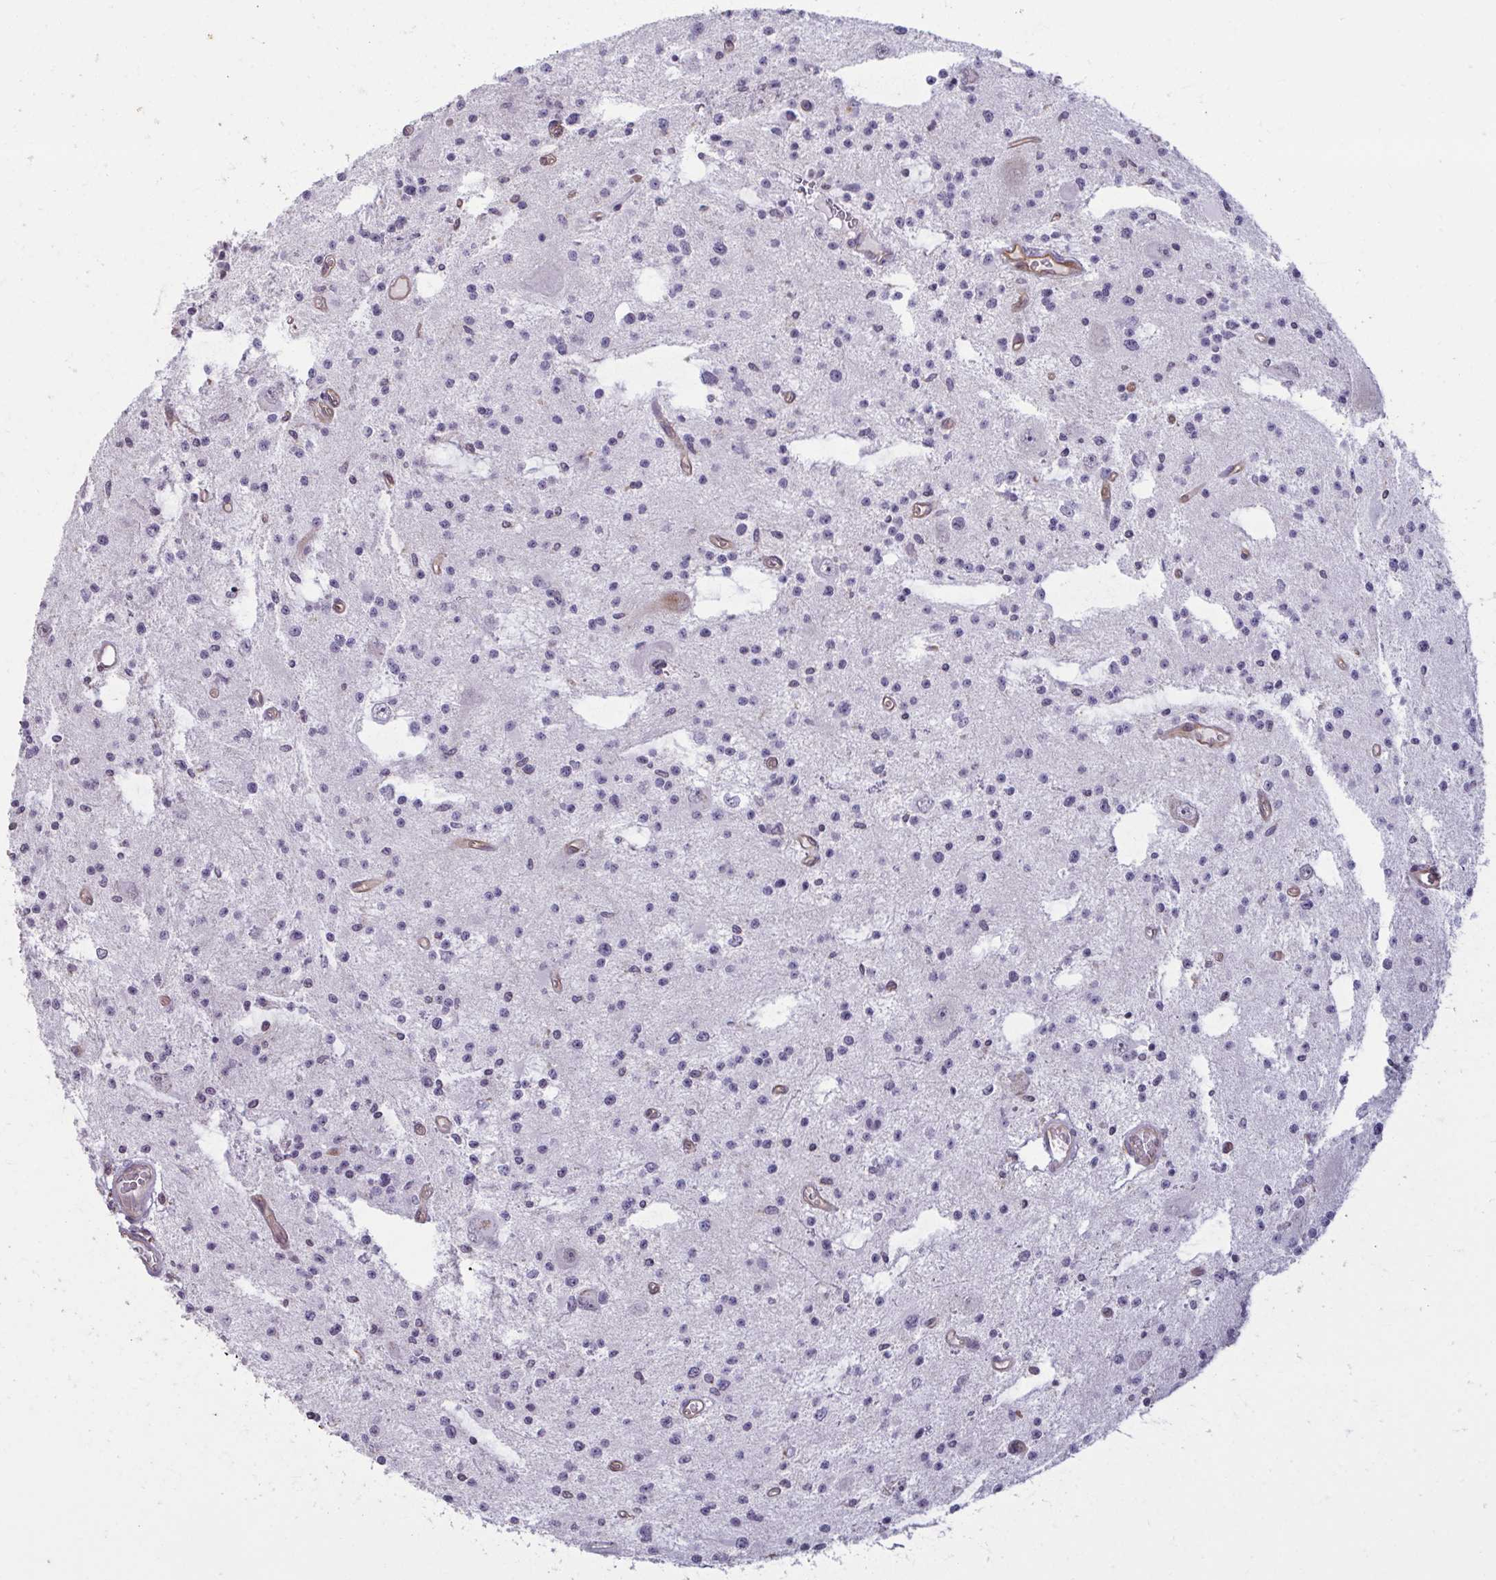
{"staining": {"intensity": "negative", "quantity": "none", "location": "none"}, "tissue": "glioma", "cell_type": "Tumor cells", "image_type": "cancer", "snomed": [{"axis": "morphology", "description": "Glioma, malignant, Low grade"}, {"axis": "topography", "description": "Brain"}], "caption": "This is an immunohistochemistry (IHC) micrograph of human malignant low-grade glioma. There is no staining in tumor cells.", "gene": "TBC1D4", "patient": {"sex": "male", "age": 43}}